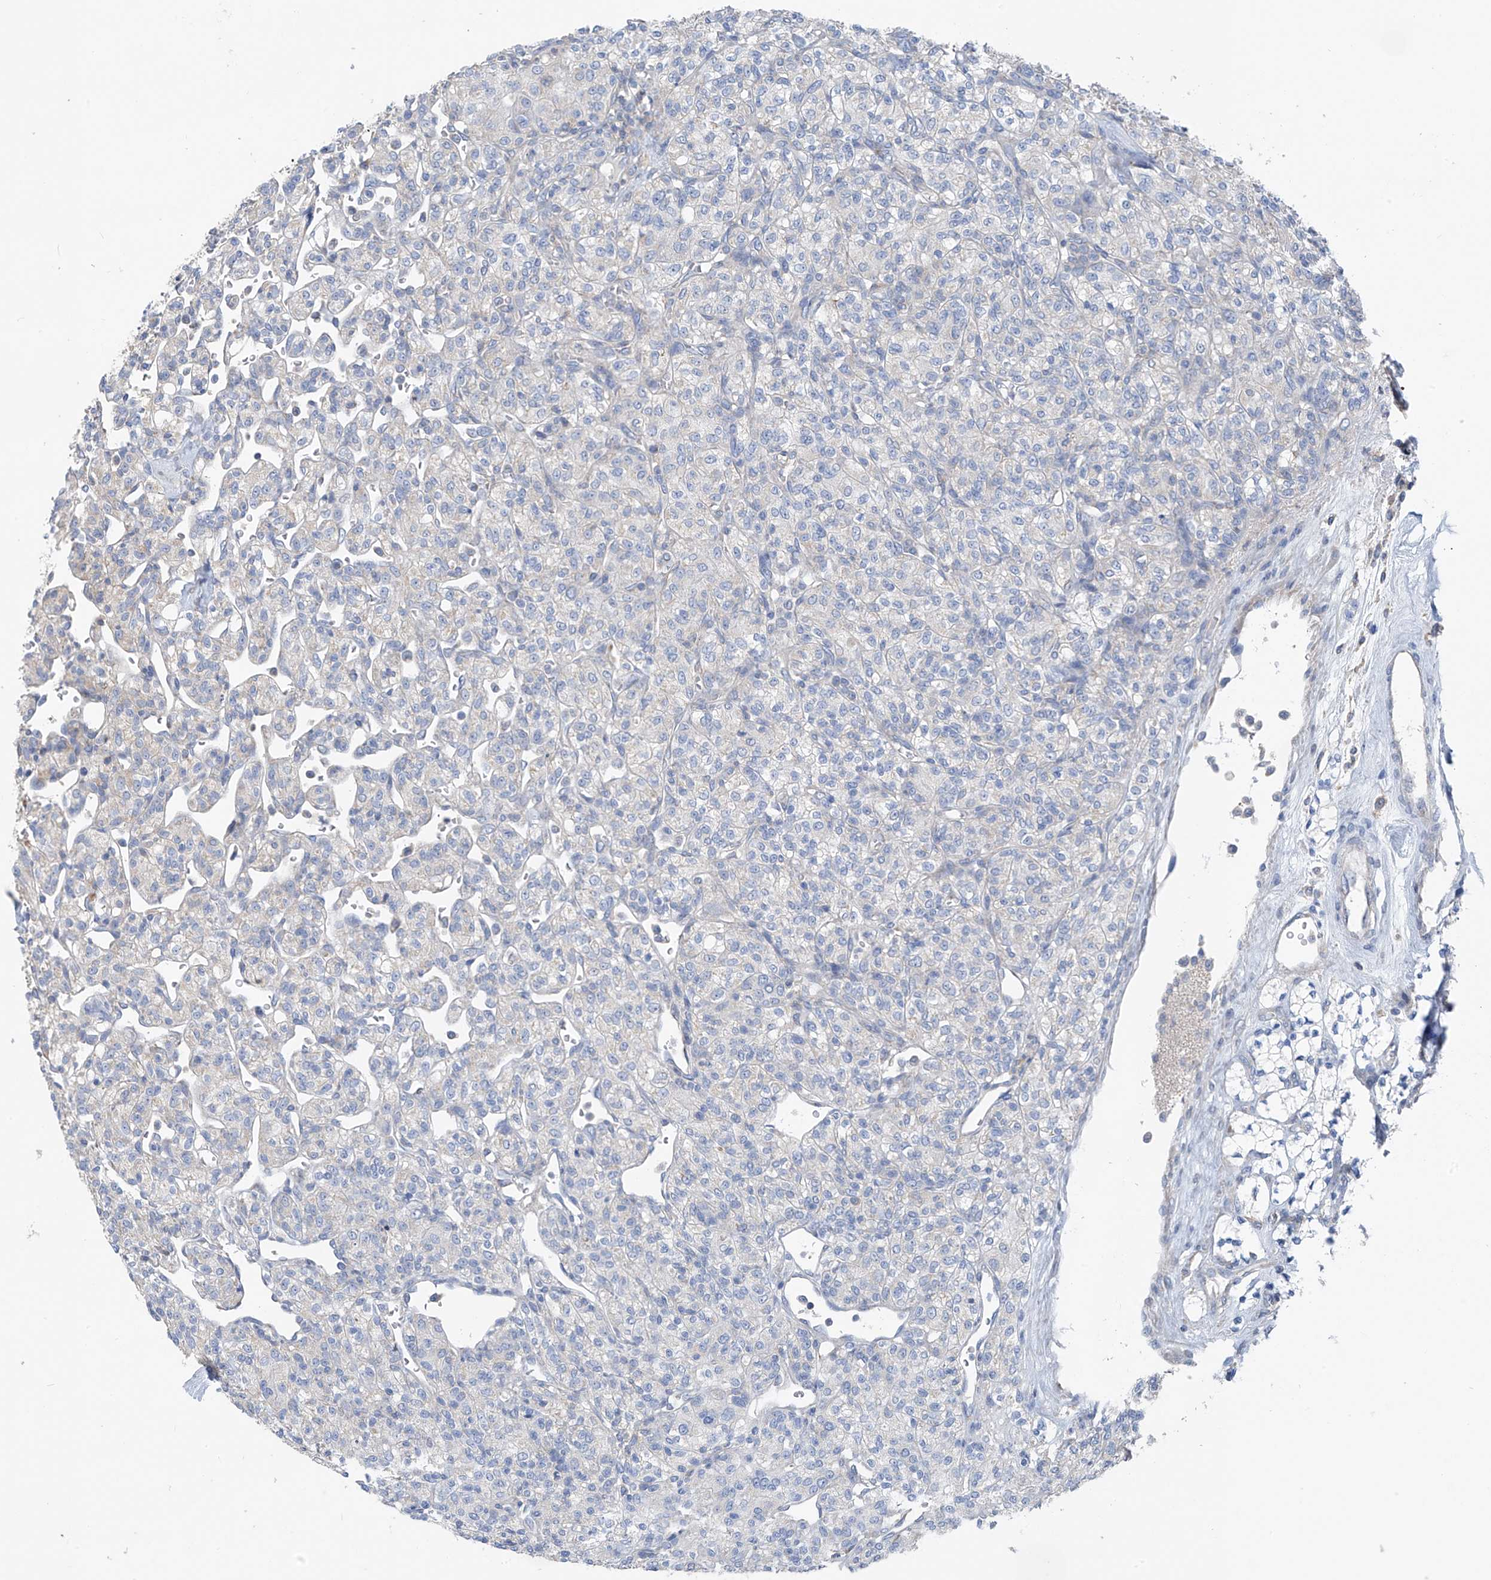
{"staining": {"intensity": "negative", "quantity": "none", "location": "none"}, "tissue": "renal cancer", "cell_type": "Tumor cells", "image_type": "cancer", "snomed": [{"axis": "morphology", "description": "Adenocarcinoma, NOS"}, {"axis": "topography", "description": "Kidney"}], "caption": "A histopathology image of renal cancer (adenocarcinoma) stained for a protein exhibits no brown staining in tumor cells.", "gene": "SYN3", "patient": {"sex": "male", "age": 77}}